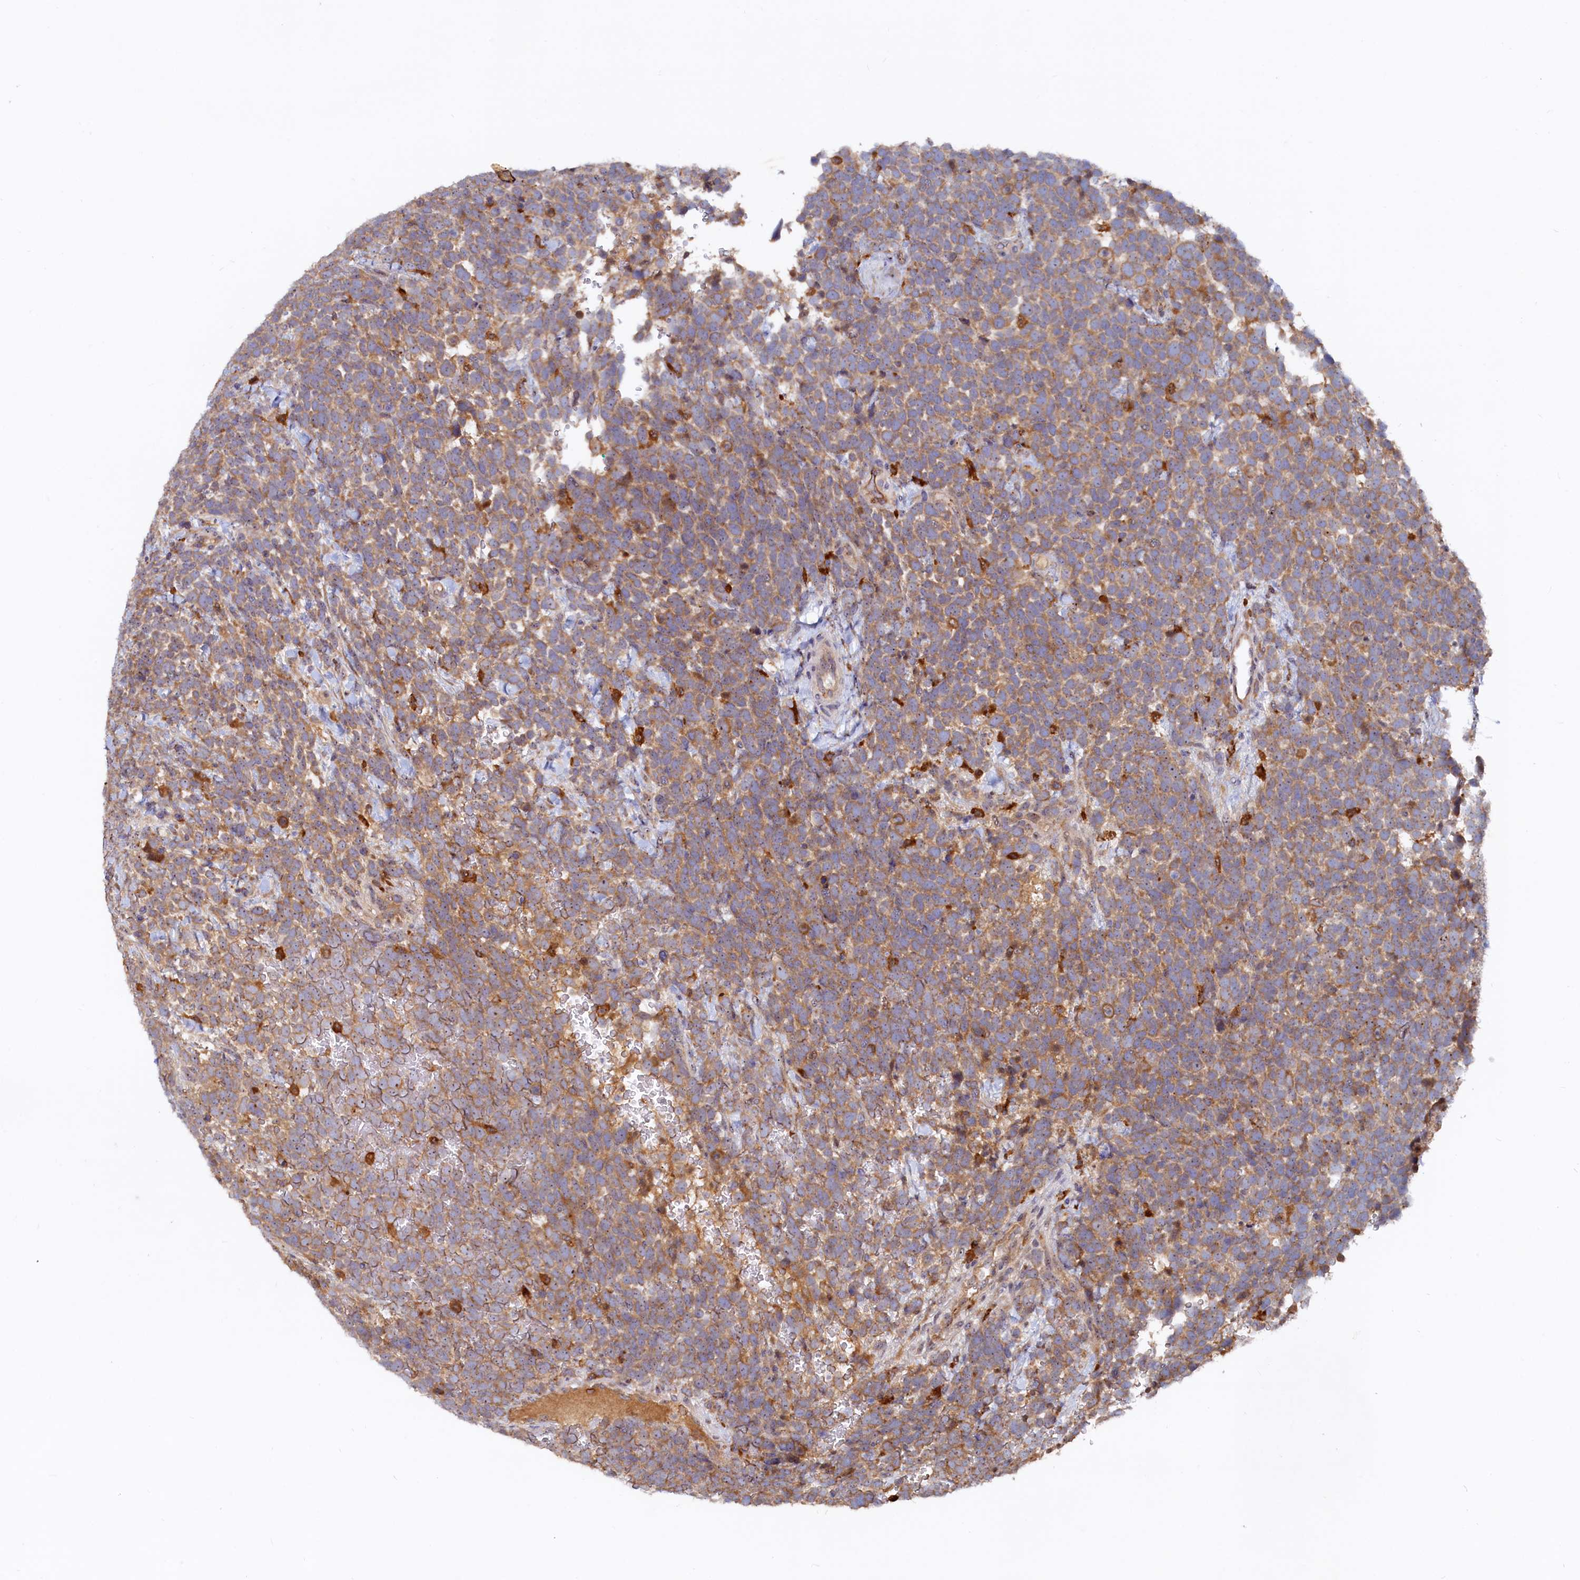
{"staining": {"intensity": "moderate", "quantity": ">75%", "location": "cytoplasmic/membranous,nuclear"}, "tissue": "urothelial cancer", "cell_type": "Tumor cells", "image_type": "cancer", "snomed": [{"axis": "morphology", "description": "Urothelial carcinoma, High grade"}, {"axis": "topography", "description": "Urinary bladder"}], "caption": "A micrograph of urothelial cancer stained for a protein exhibits moderate cytoplasmic/membranous and nuclear brown staining in tumor cells. (Stains: DAB (3,3'-diaminobenzidine) in brown, nuclei in blue, Microscopy: brightfield microscopy at high magnification).", "gene": "RGS7BP", "patient": {"sex": "female", "age": 82}}